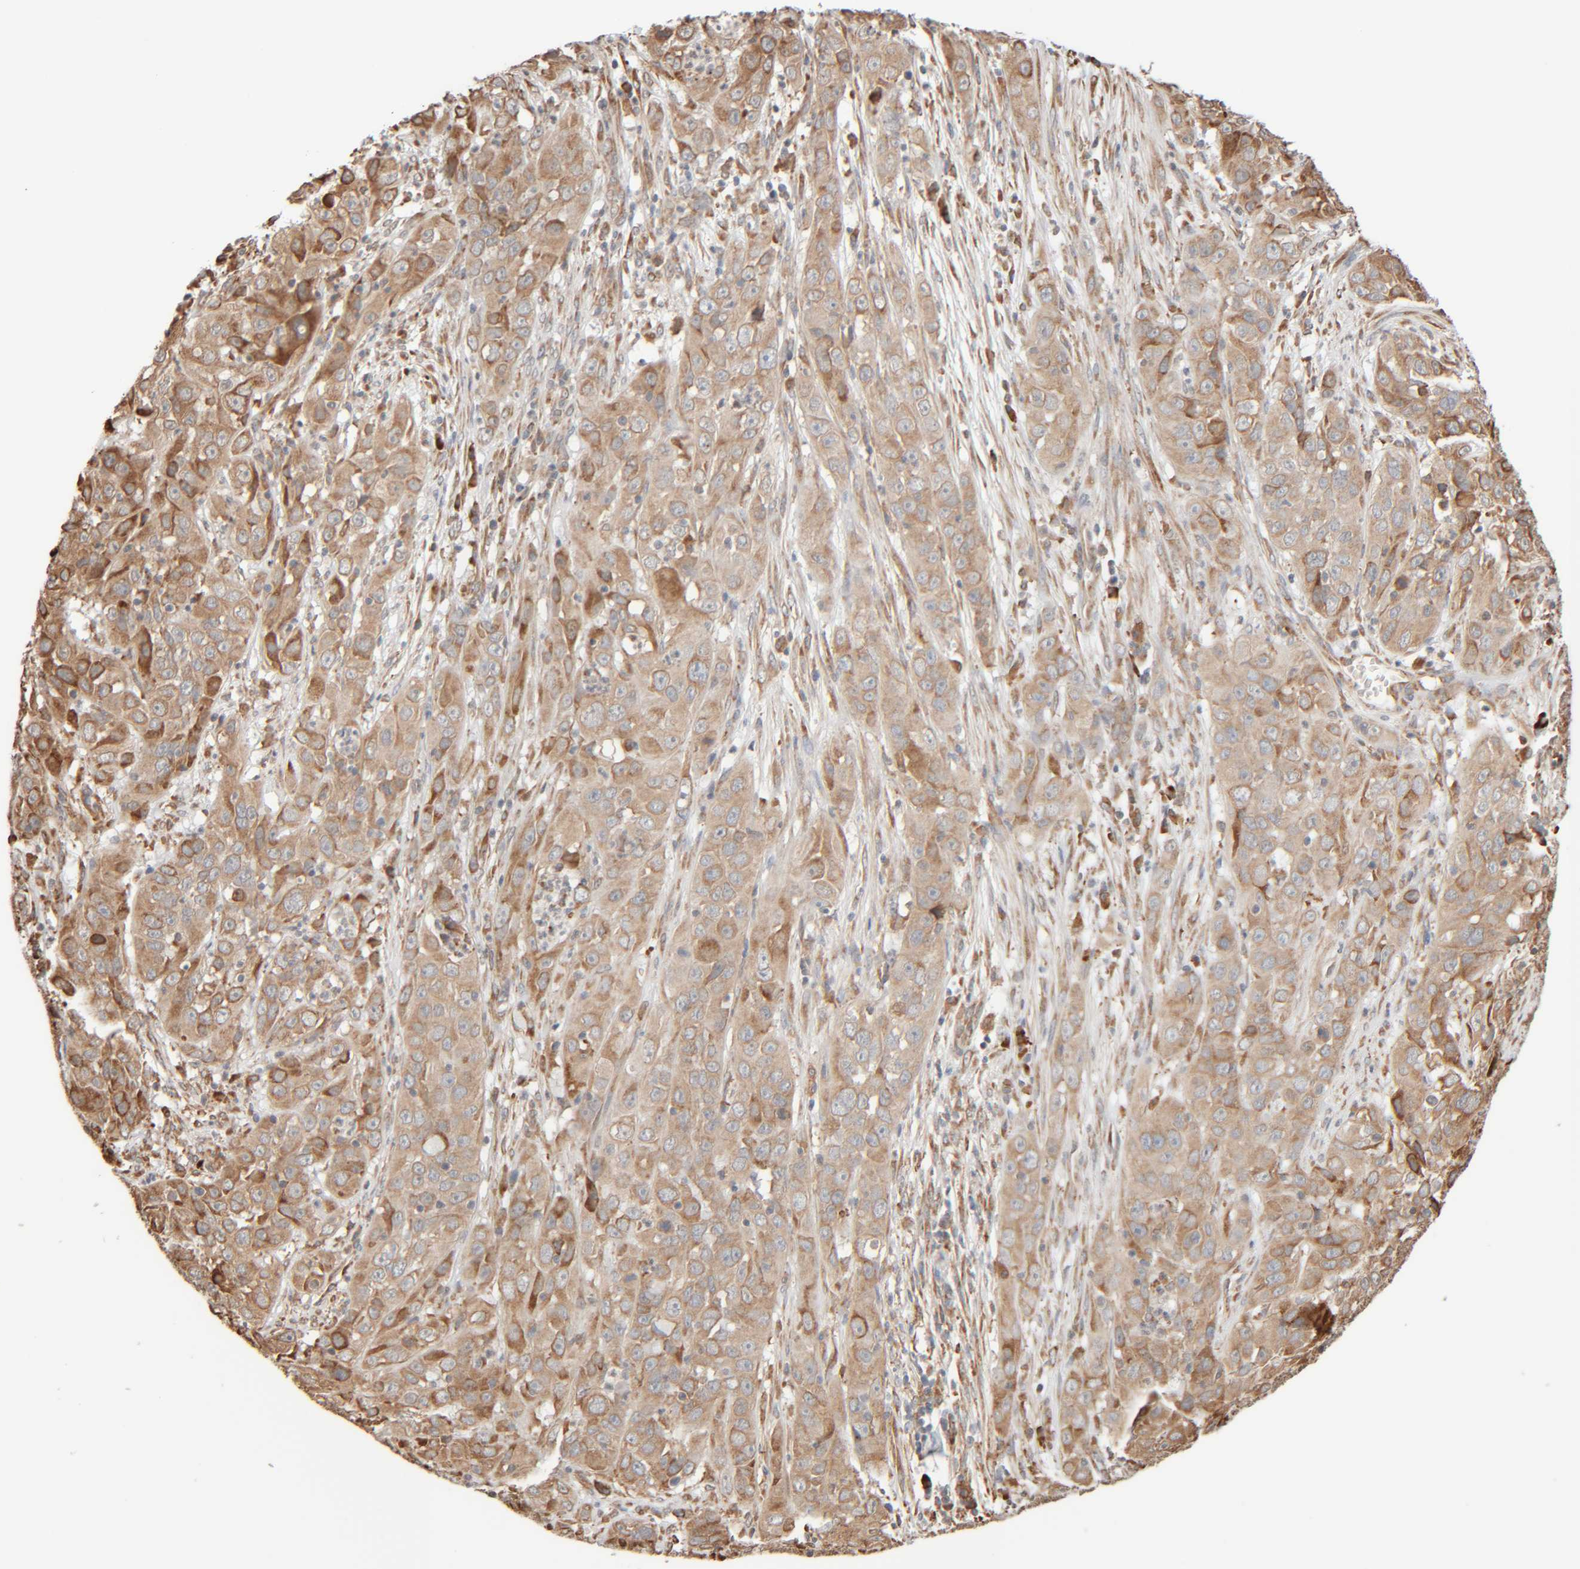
{"staining": {"intensity": "moderate", "quantity": ">75%", "location": "cytoplasmic/membranous"}, "tissue": "cervical cancer", "cell_type": "Tumor cells", "image_type": "cancer", "snomed": [{"axis": "morphology", "description": "Squamous cell carcinoma, NOS"}, {"axis": "topography", "description": "Cervix"}], "caption": "A high-resolution image shows IHC staining of cervical cancer, which shows moderate cytoplasmic/membranous expression in about >75% of tumor cells.", "gene": "INTS1", "patient": {"sex": "female", "age": 32}}